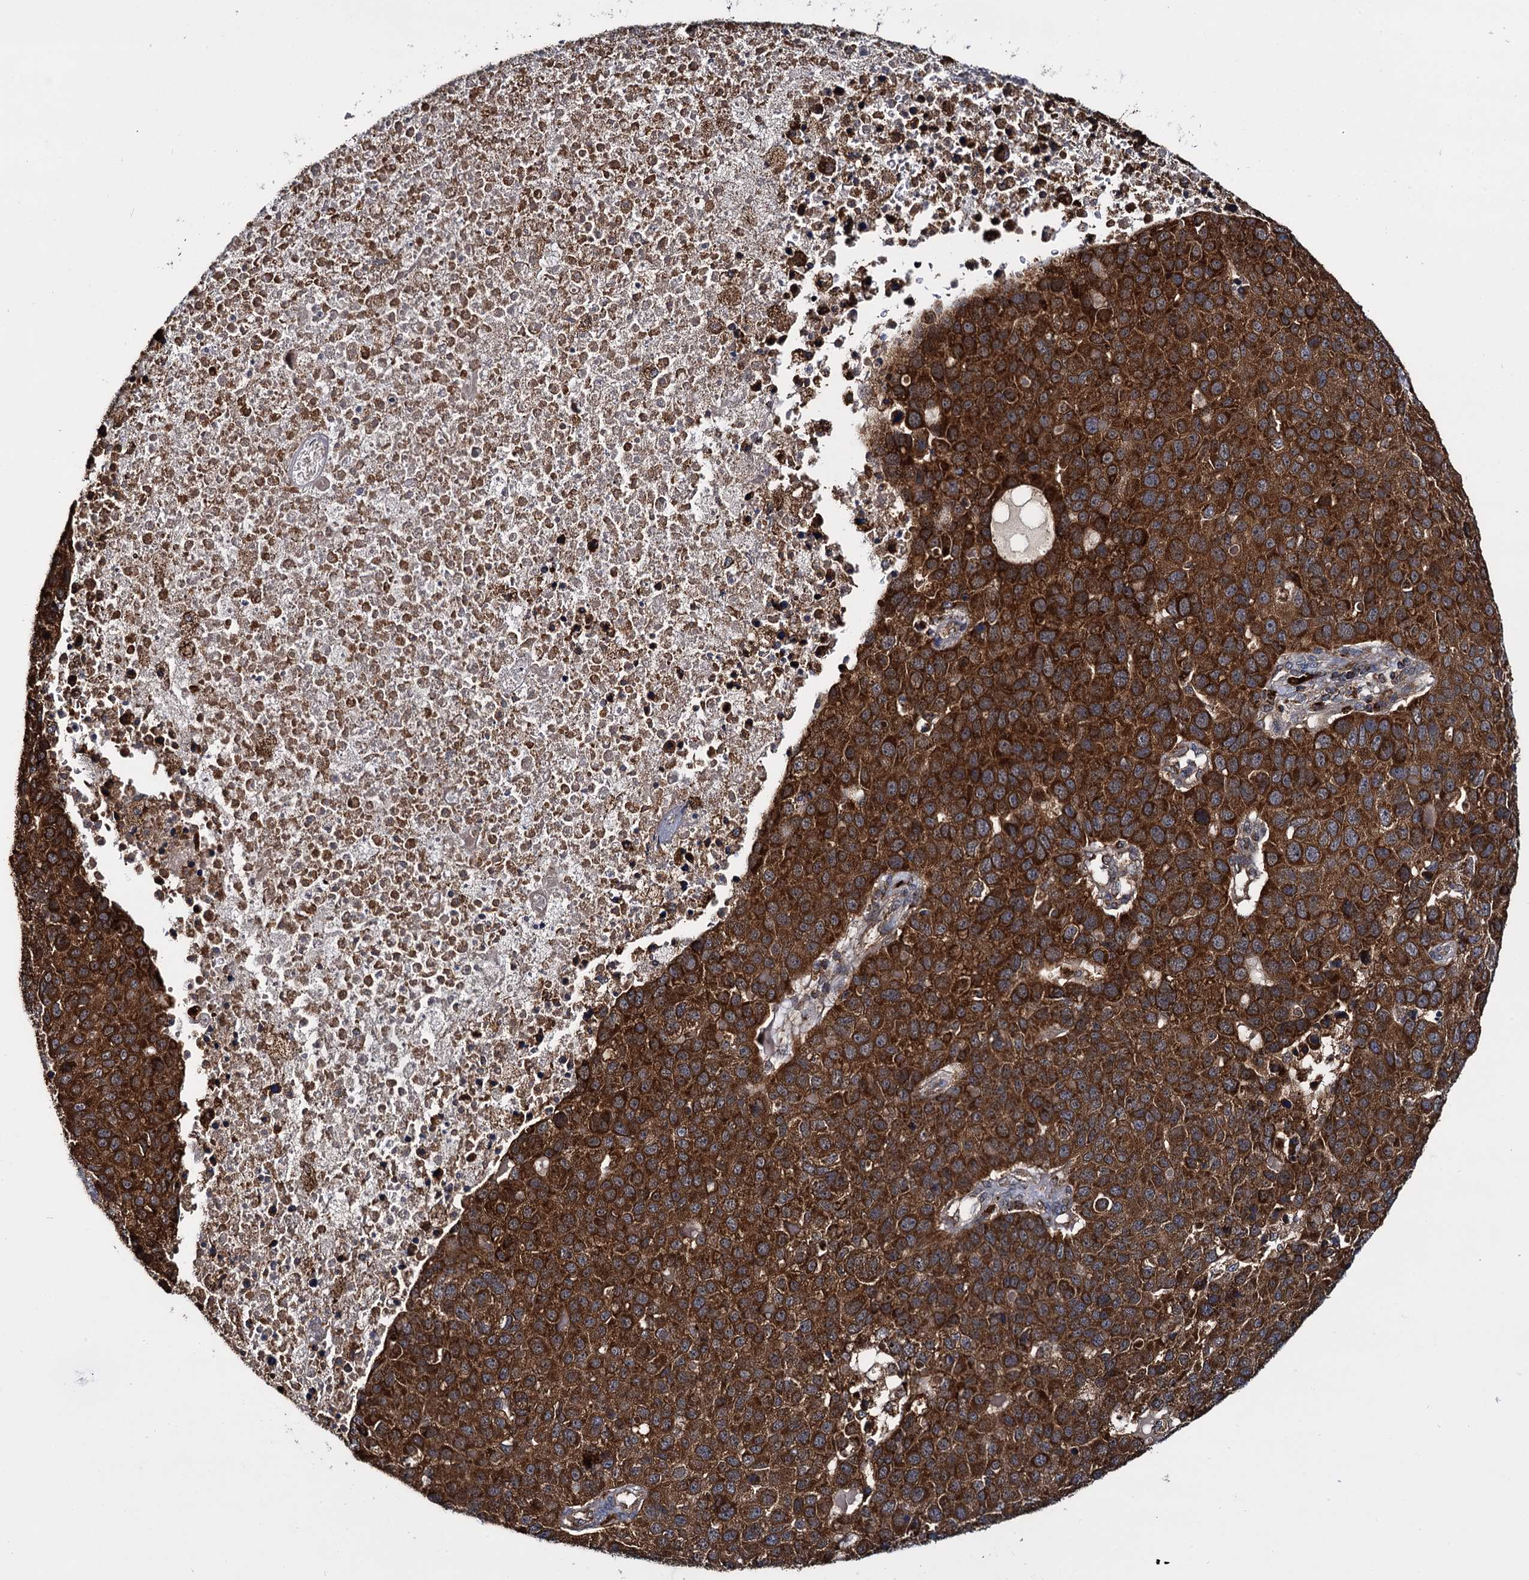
{"staining": {"intensity": "strong", "quantity": ">75%", "location": "cytoplasmic/membranous"}, "tissue": "pancreatic cancer", "cell_type": "Tumor cells", "image_type": "cancer", "snomed": [{"axis": "morphology", "description": "Adenocarcinoma, NOS"}, {"axis": "topography", "description": "Pancreas"}], "caption": "This micrograph demonstrates immunohistochemistry (IHC) staining of human pancreatic cancer, with high strong cytoplasmic/membranous staining in about >75% of tumor cells.", "gene": "UFM1", "patient": {"sex": "female", "age": 61}}